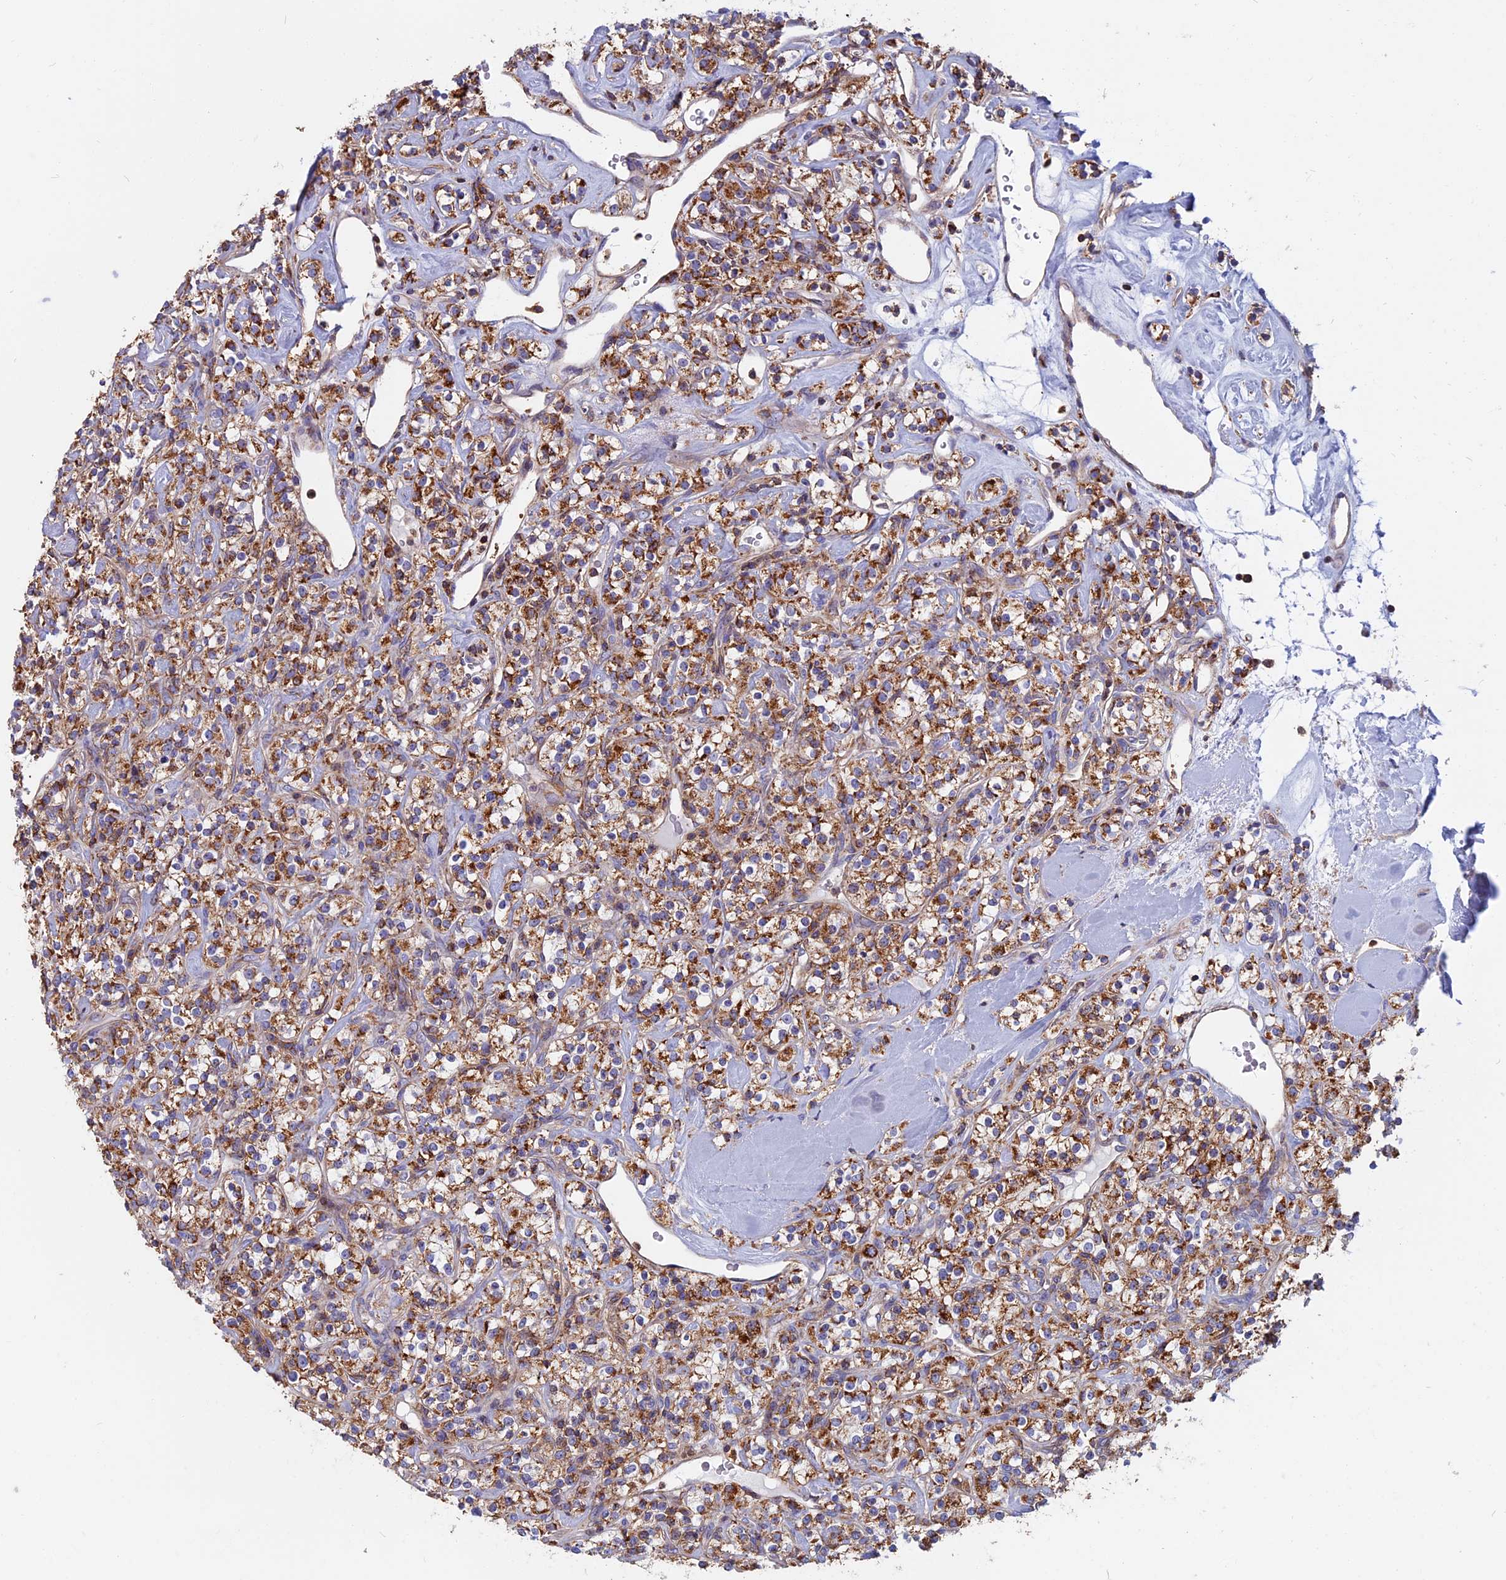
{"staining": {"intensity": "moderate", "quantity": ">75%", "location": "cytoplasmic/membranous"}, "tissue": "renal cancer", "cell_type": "Tumor cells", "image_type": "cancer", "snomed": [{"axis": "morphology", "description": "Adenocarcinoma, NOS"}, {"axis": "topography", "description": "Kidney"}], "caption": "The photomicrograph displays staining of renal cancer, revealing moderate cytoplasmic/membranous protein expression (brown color) within tumor cells. The staining was performed using DAB, with brown indicating positive protein expression. Nuclei are stained blue with hematoxylin.", "gene": "HSD17B8", "patient": {"sex": "male", "age": 77}}